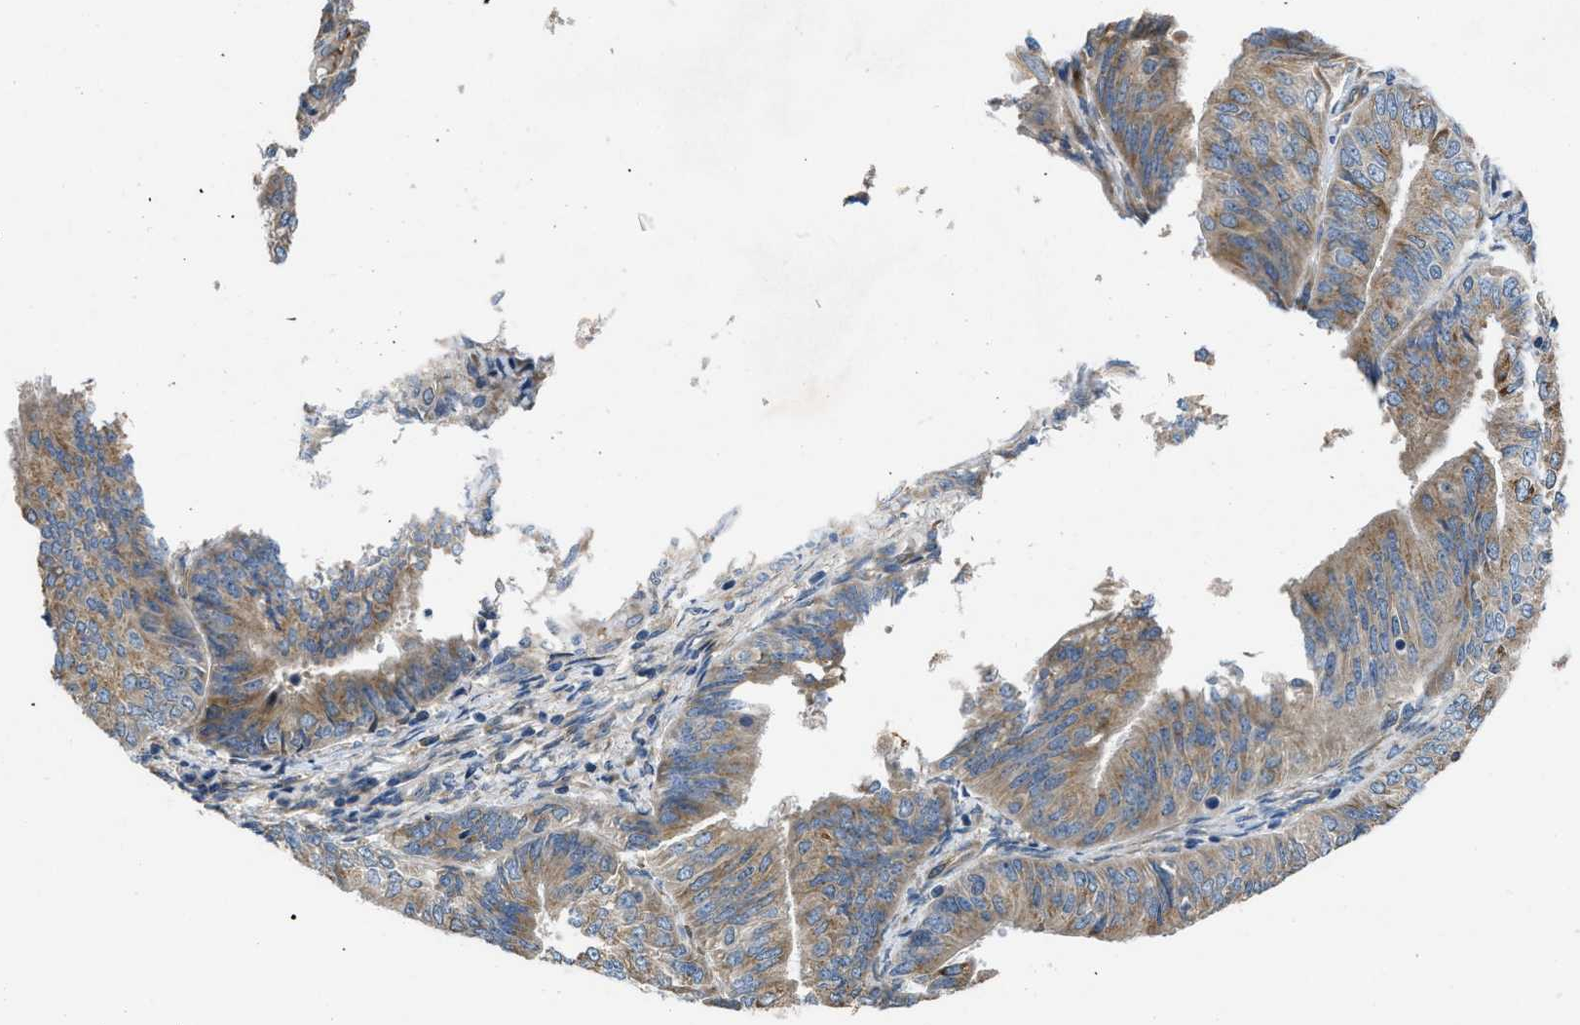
{"staining": {"intensity": "moderate", "quantity": ">75%", "location": "cytoplasmic/membranous"}, "tissue": "endometrial cancer", "cell_type": "Tumor cells", "image_type": "cancer", "snomed": [{"axis": "morphology", "description": "Adenocarcinoma, NOS"}, {"axis": "topography", "description": "Endometrium"}], "caption": "Immunohistochemical staining of human endometrial adenocarcinoma exhibits moderate cytoplasmic/membranous protein positivity in about >75% of tumor cells.", "gene": "GGCX", "patient": {"sex": "female", "age": 58}}